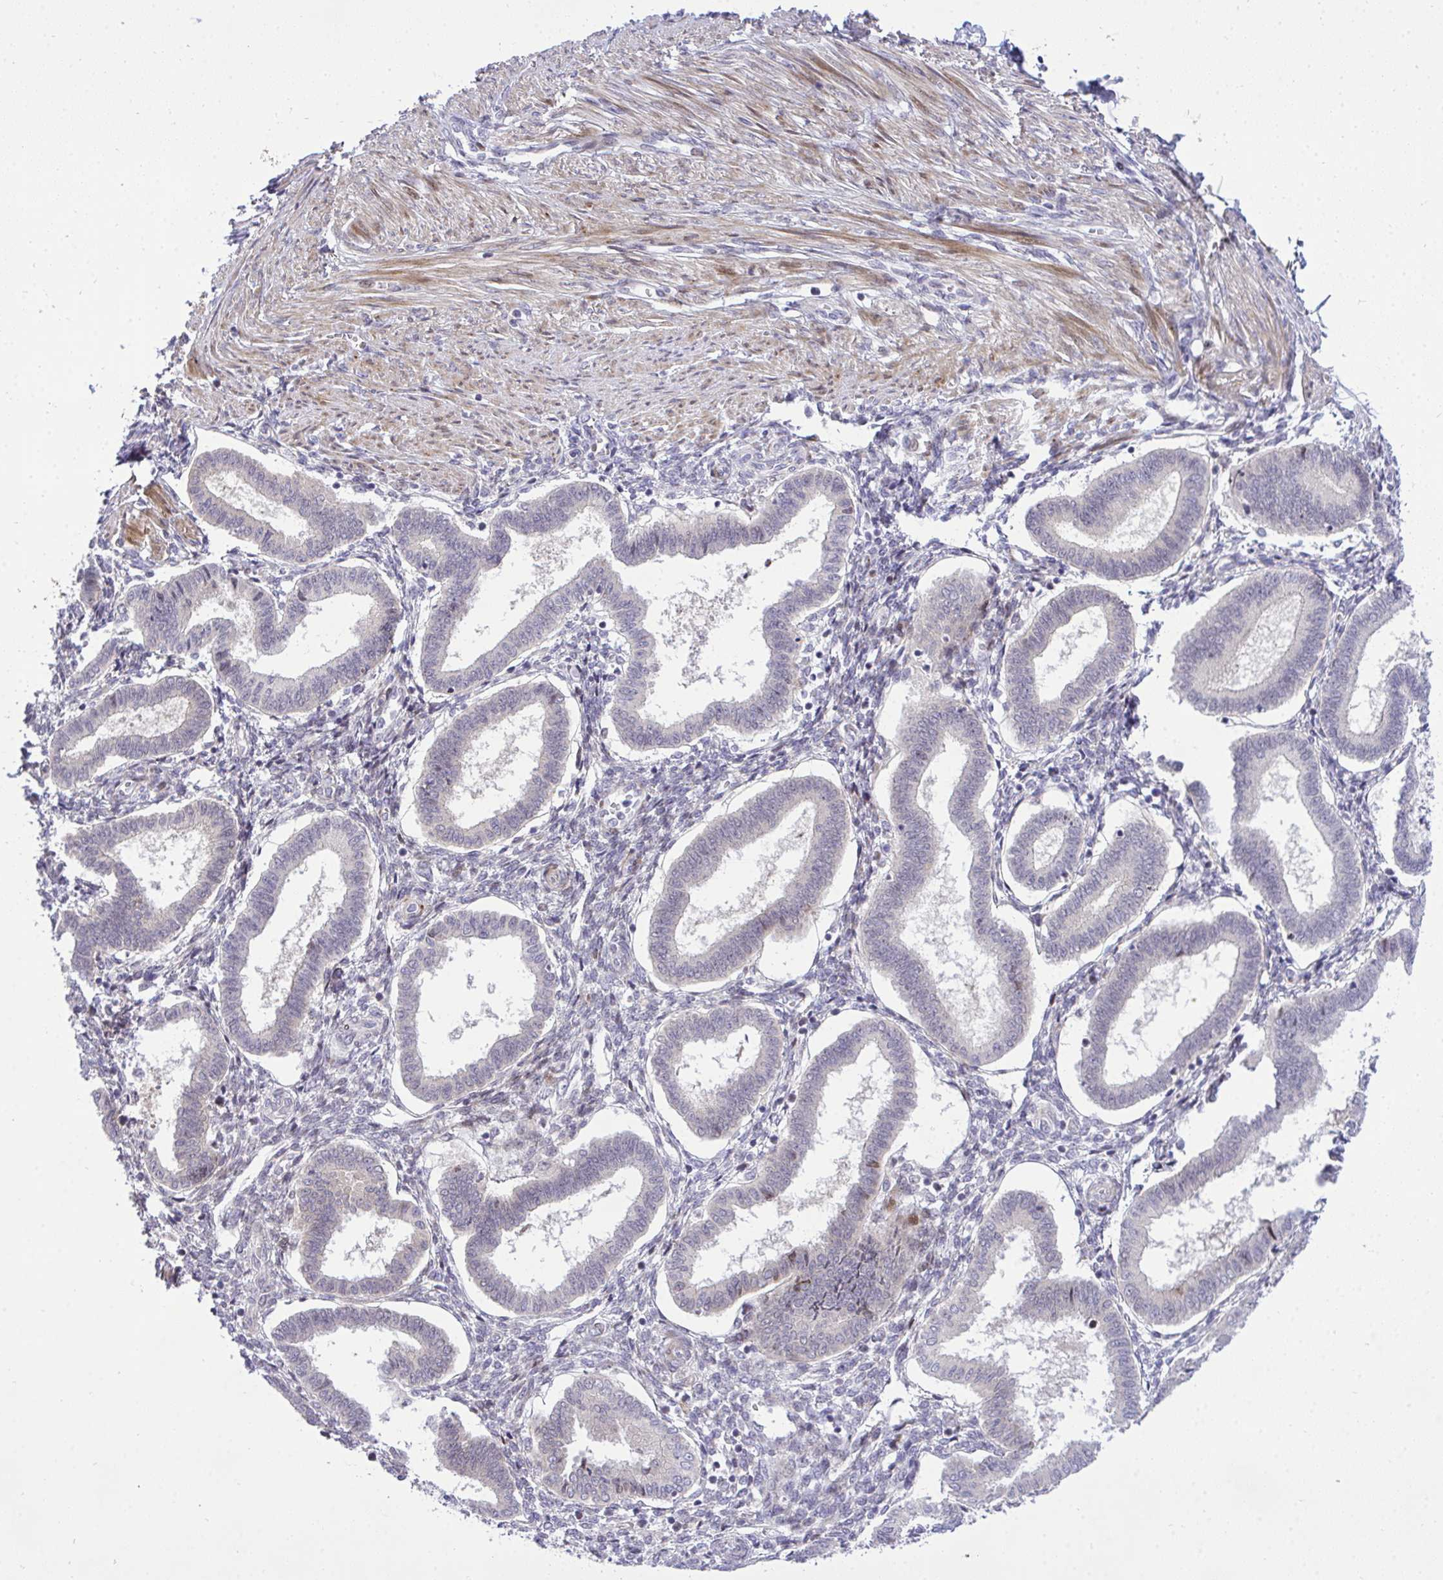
{"staining": {"intensity": "negative", "quantity": "none", "location": "none"}, "tissue": "endometrium", "cell_type": "Cells in endometrial stroma", "image_type": "normal", "snomed": [{"axis": "morphology", "description": "Normal tissue, NOS"}, {"axis": "topography", "description": "Endometrium"}], "caption": "DAB immunohistochemical staining of normal endometrium demonstrates no significant expression in cells in endometrial stroma. (DAB IHC, high magnification).", "gene": "CASTOR2", "patient": {"sex": "female", "age": 24}}